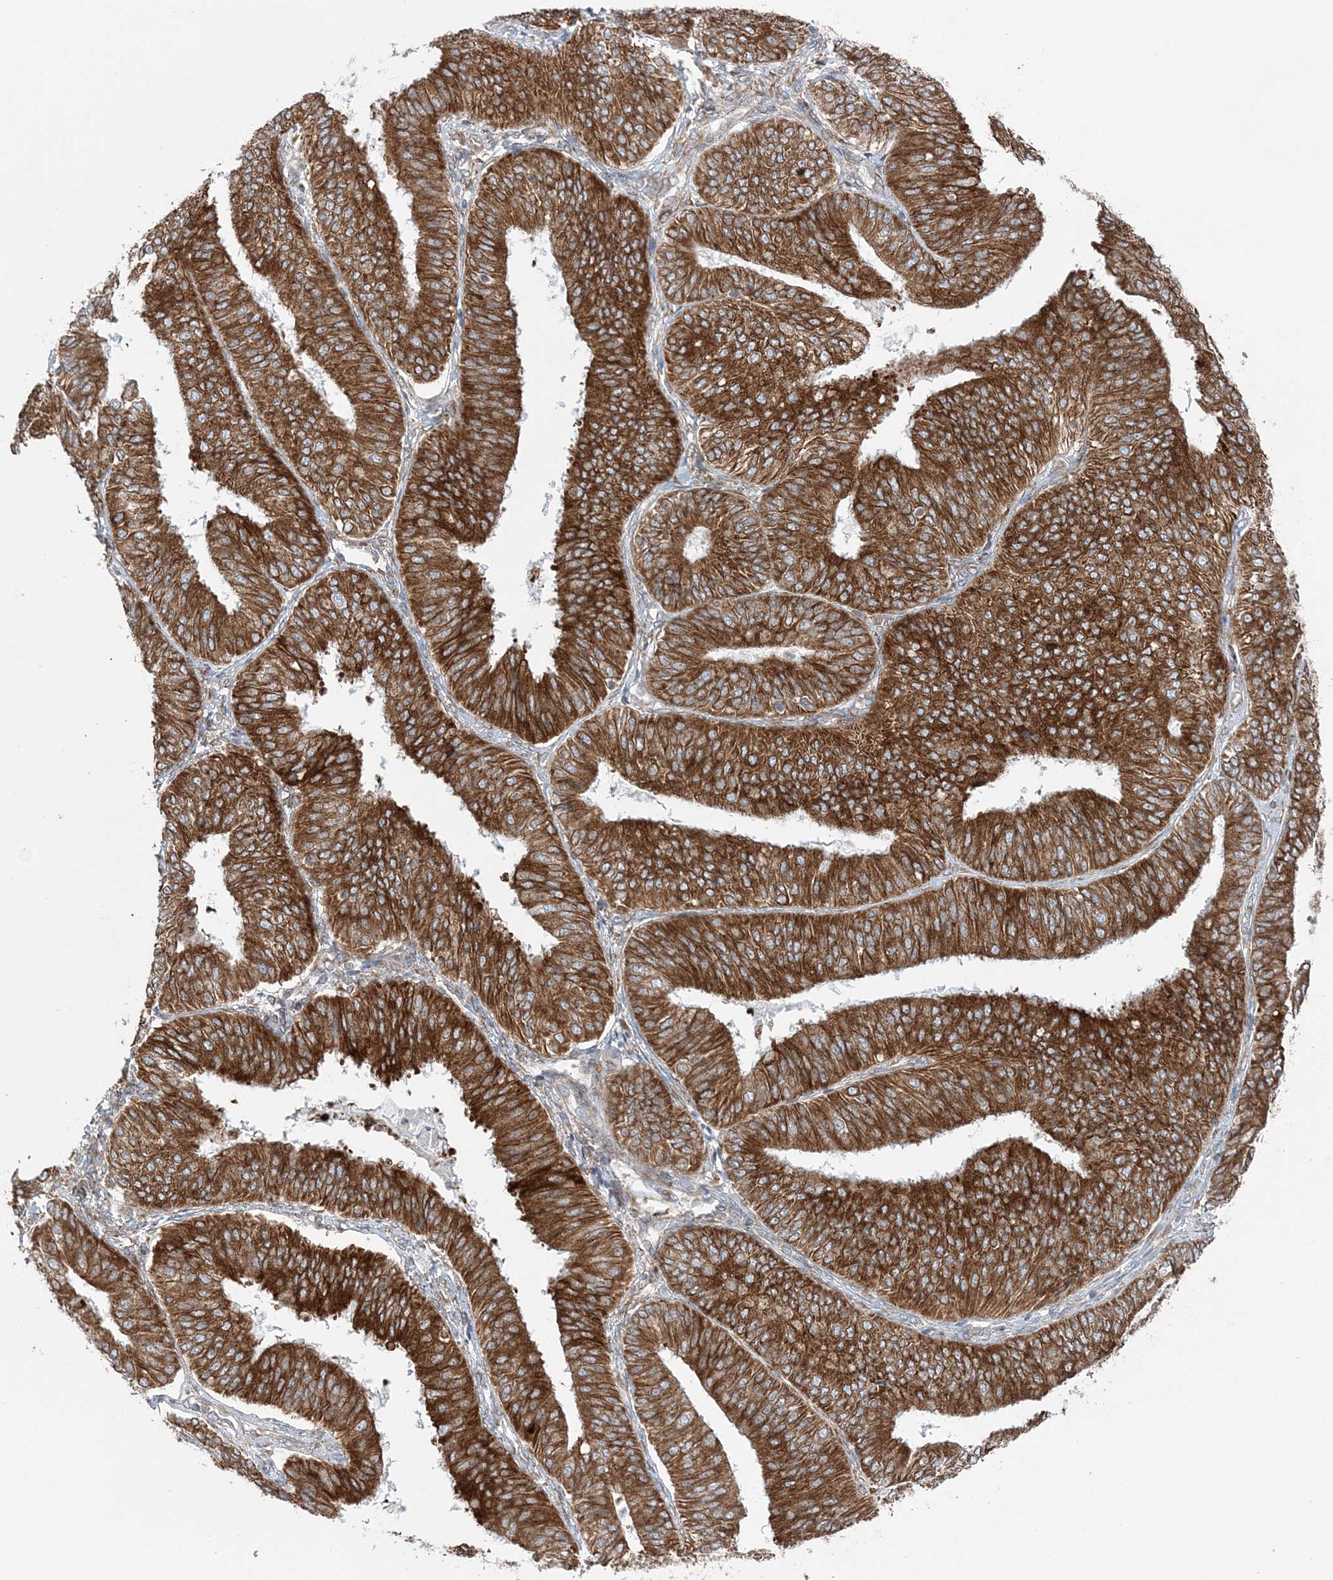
{"staining": {"intensity": "strong", "quantity": ">75%", "location": "cytoplasmic/membranous"}, "tissue": "endometrial cancer", "cell_type": "Tumor cells", "image_type": "cancer", "snomed": [{"axis": "morphology", "description": "Adenocarcinoma, NOS"}, {"axis": "topography", "description": "Endometrium"}], "caption": "Tumor cells display high levels of strong cytoplasmic/membranous positivity in about >75% of cells in human endometrial cancer (adenocarcinoma).", "gene": "TMED10", "patient": {"sex": "female", "age": 58}}